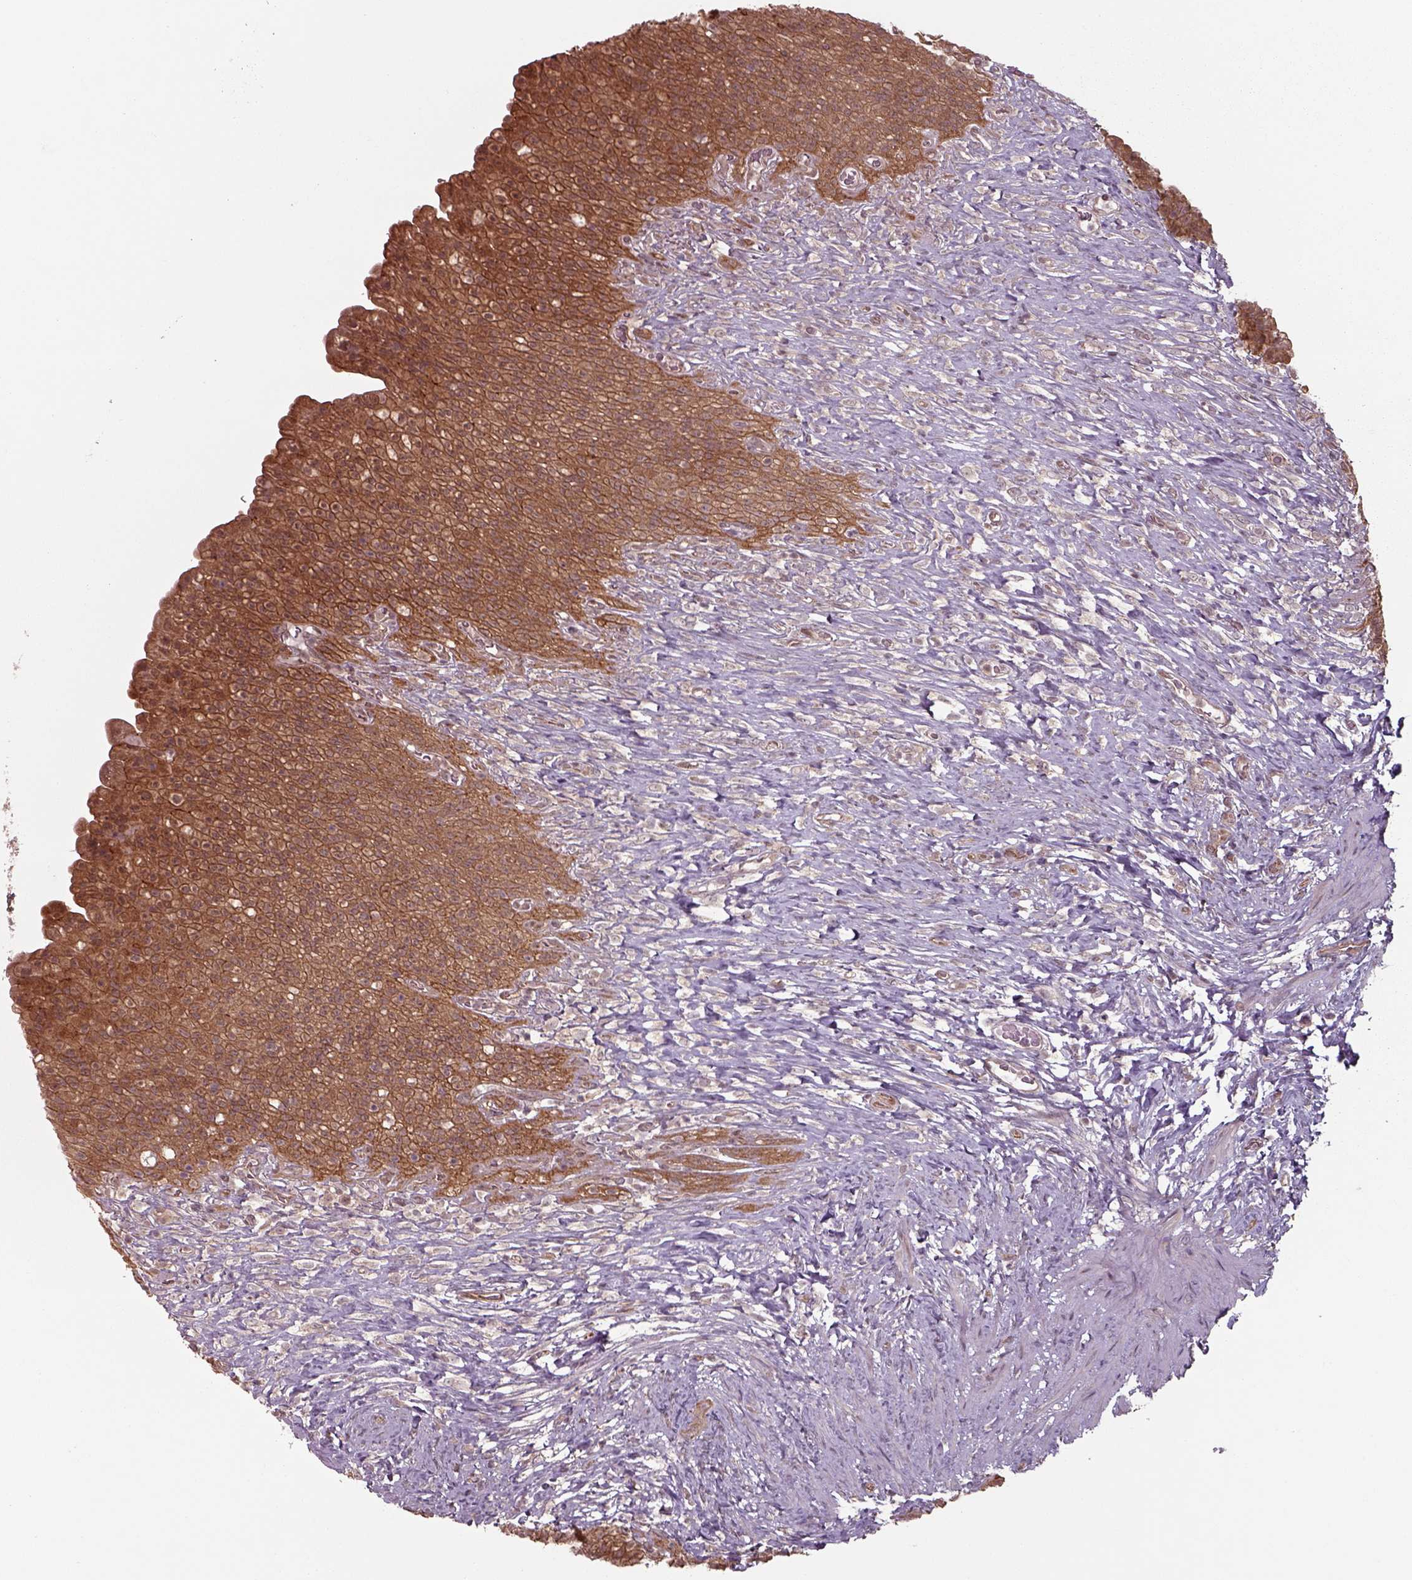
{"staining": {"intensity": "moderate", "quantity": ">75%", "location": "cytoplasmic/membranous"}, "tissue": "urinary bladder", "cell_type": "Urothelial cells", "image_type": "normal", "snomed": [{"axis": "morphology", "description": "Normal tissue, NOS"}, {"axis": "topography", "description": "Urinary bladder"}, {"axis": "topography", "description": "Prostate"}], "caption": "Protein expression analysis of normal urinary bladder shows moderate cytoplasmic/membranous positivity in about >75% of urothelial cells.", "gene": "CHMP3", "patient": {"sex": "male", "age": 76}}